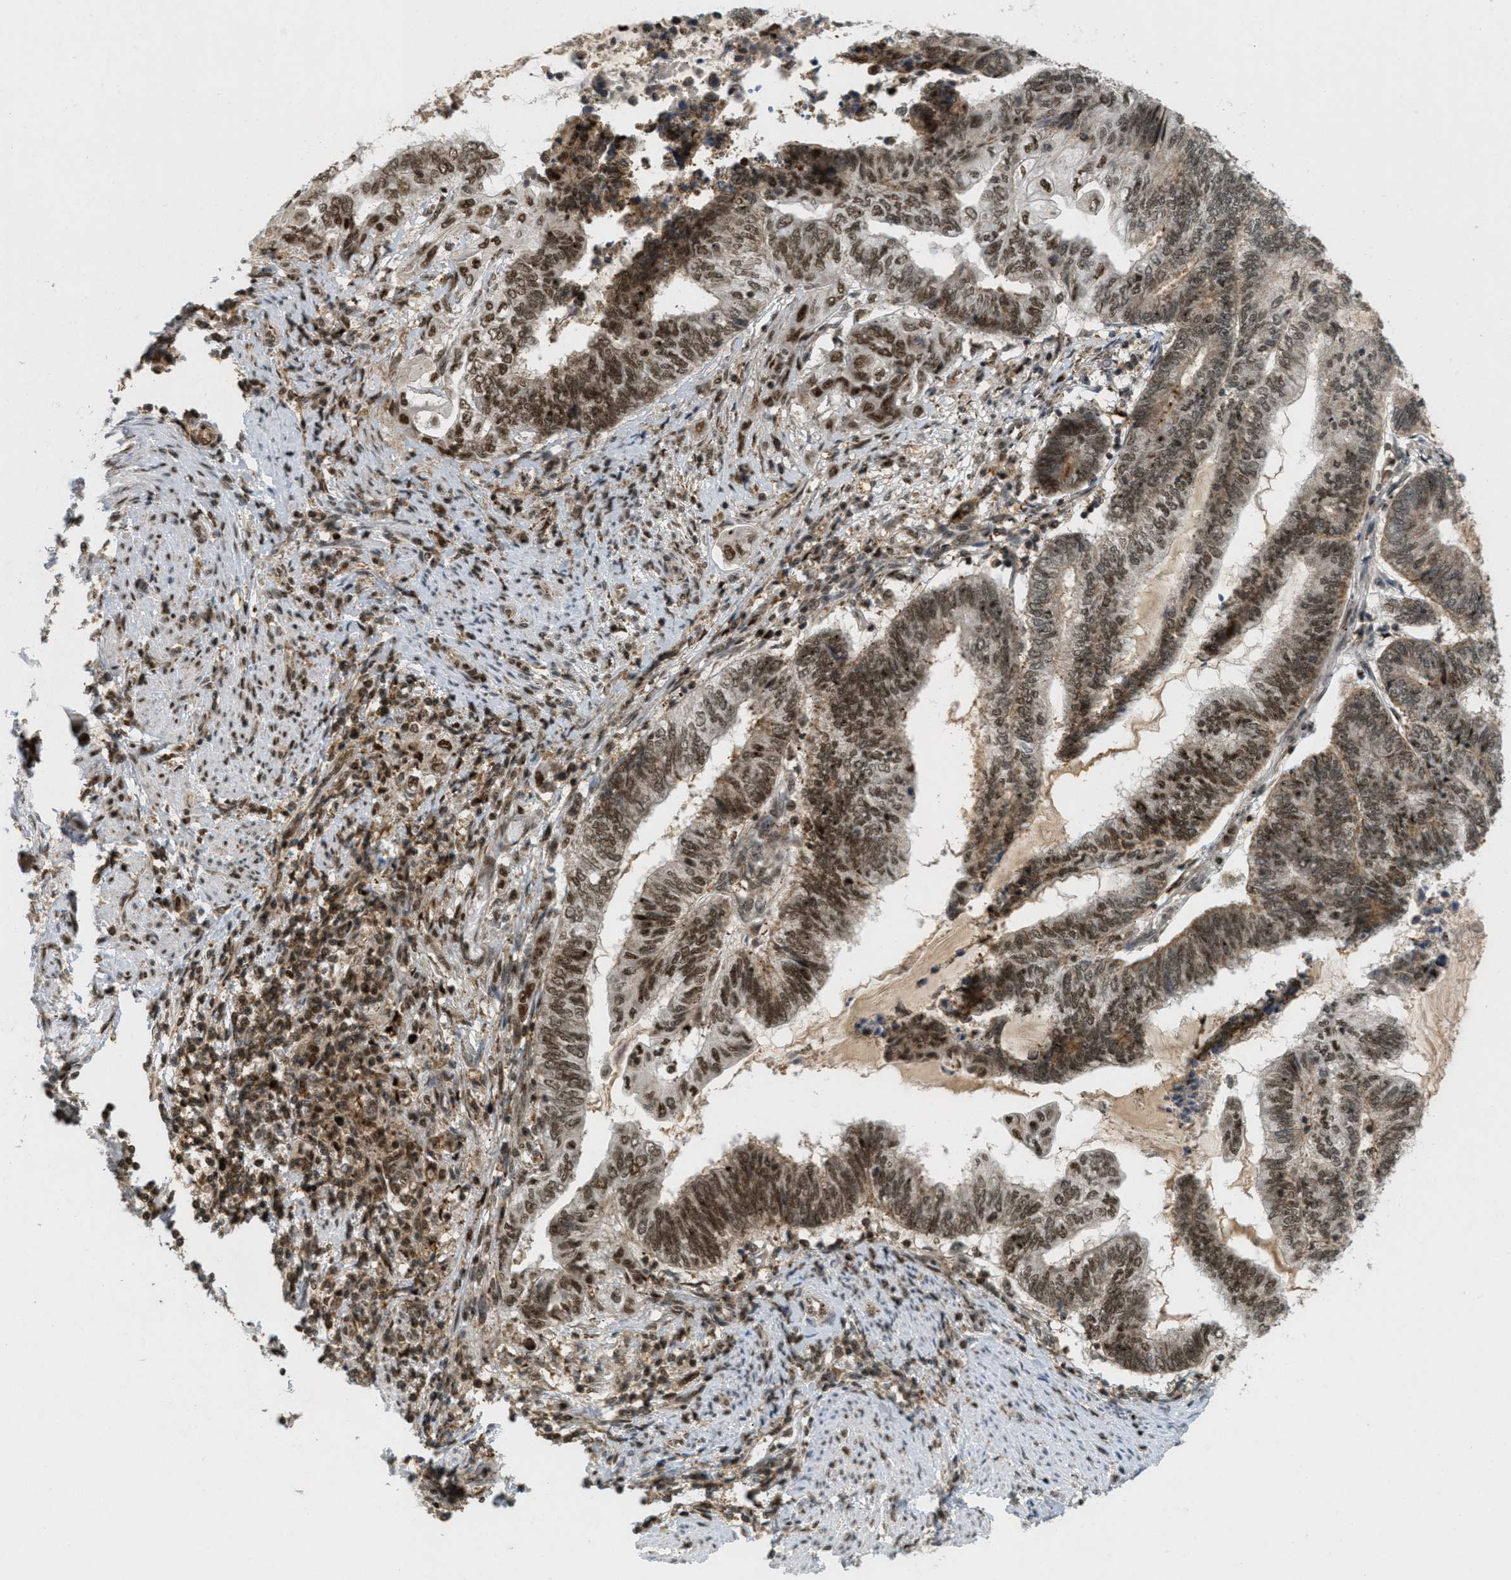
{"staining": {"intensity": "strong", "quantity": ">75%", "location": "cytoplasmic/membranous,nuclear"}, "tissue": "endometrial cancer", "cell_type": "Tumor cells", "image_type": "cancer", "snomed": [{"axis": "morphology", "description": "Adenocarcinoma, NOS"}, {"axis": "topography", "description": "Uterus"}, {"axis": "topography", "description": "Endometrium"}], "caption": "Endometrial cancer stained with immunohistochemistry (IHC) shows strong cytoplasmic/membranous and nuclear expression in about >75% of tumor cells.", "gene": "TLK1", "patient": {"sex": "female", "age": 70}}